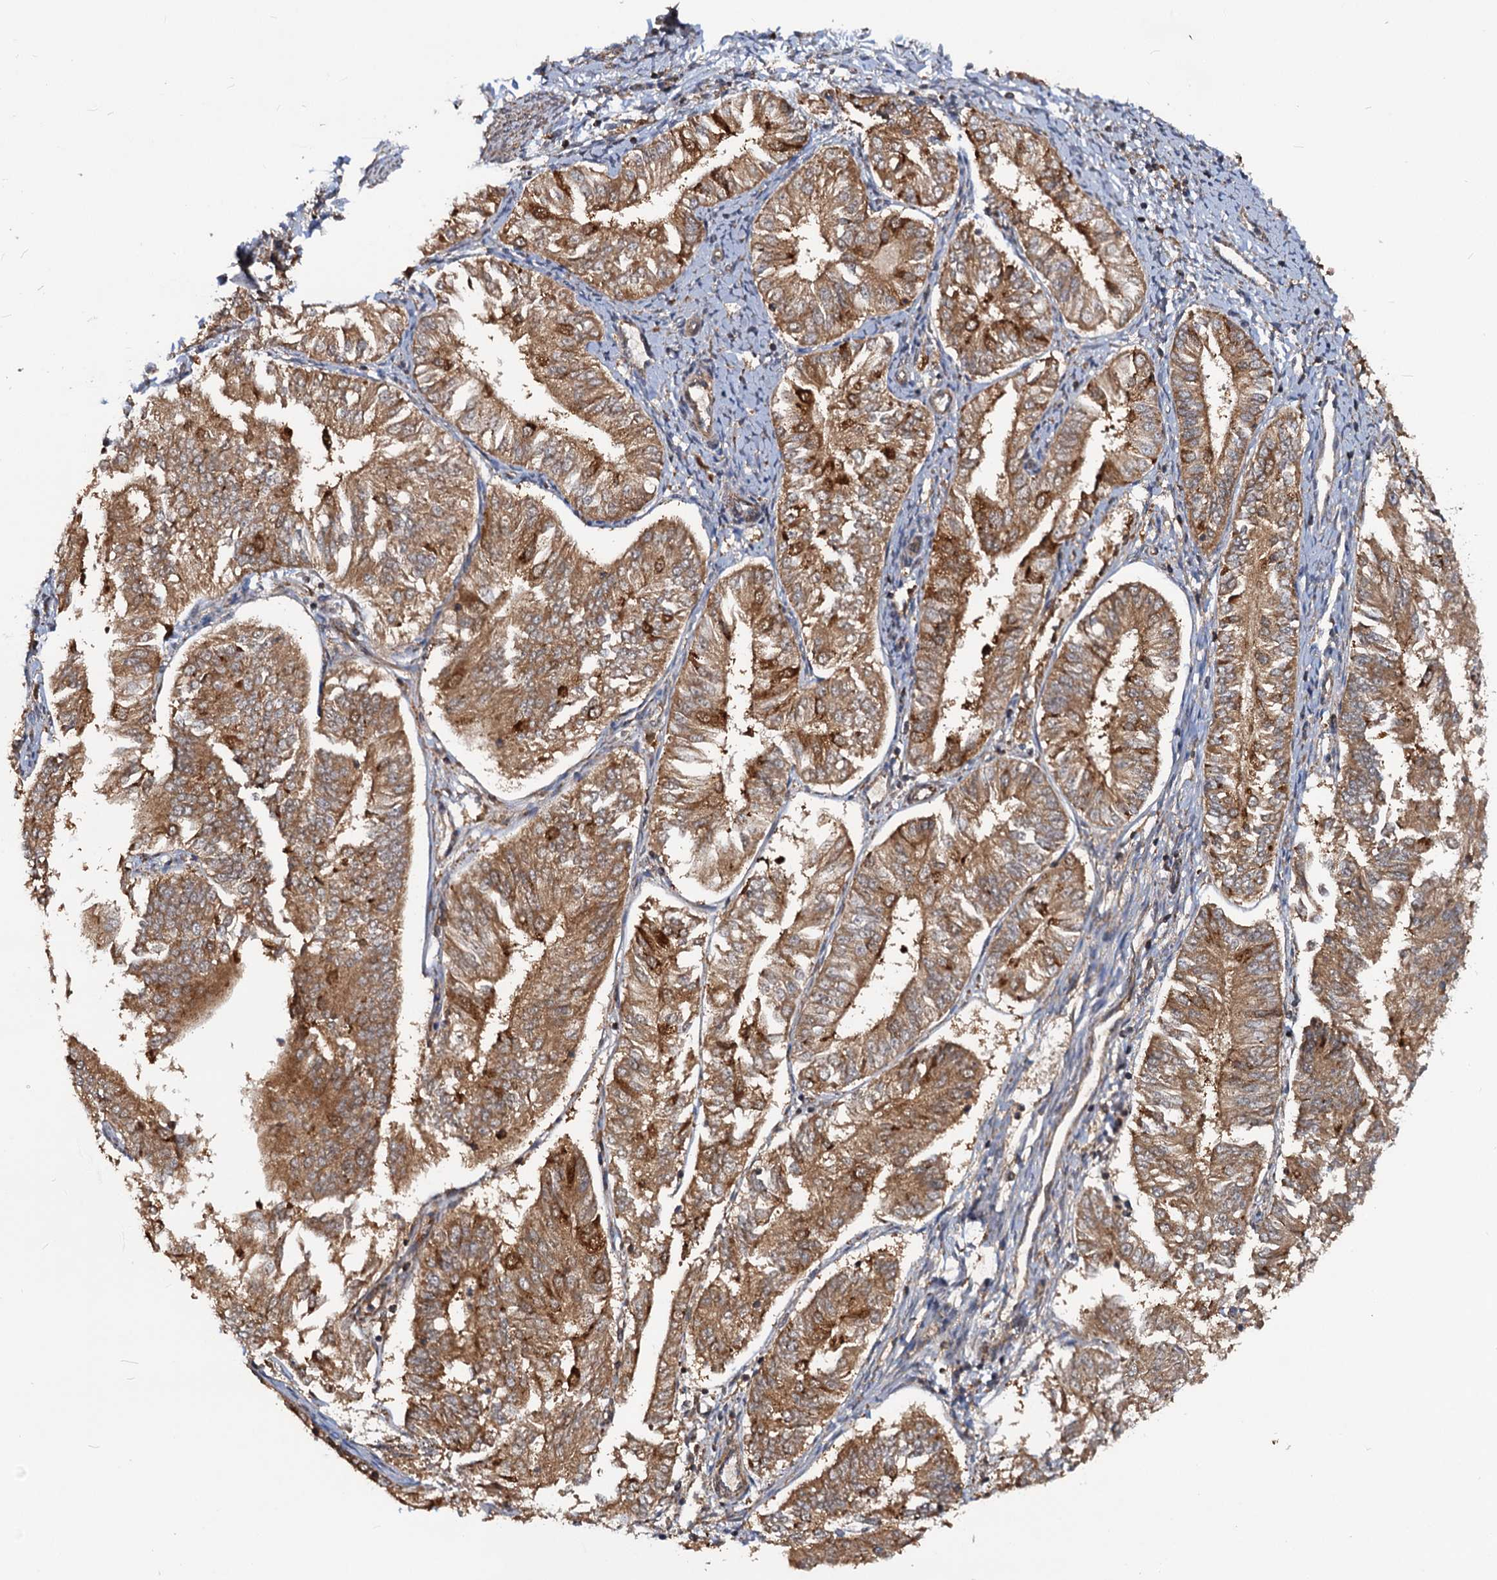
{"staining": {"intensity": "moderate", "quantity": ">75%", "location": "cytoplasmic/membranous"}, "tissue": "endometrial cancer", "cell_type": "Tumor cells", "image_type": "cancer", "snomed": [{"axis": "morphology", "description": "Adenocarcinoma, NOS"}, {"axis": "topography", "description": "Endometrium"}], "caption": "IHC of endometrial cancer exhibits medium levels of moderate cytoplasmic/membranous positivity in approximately >75% of tumor cells.", "gene": "CEP76", "patient": {"sex": "female", "age": 58}}